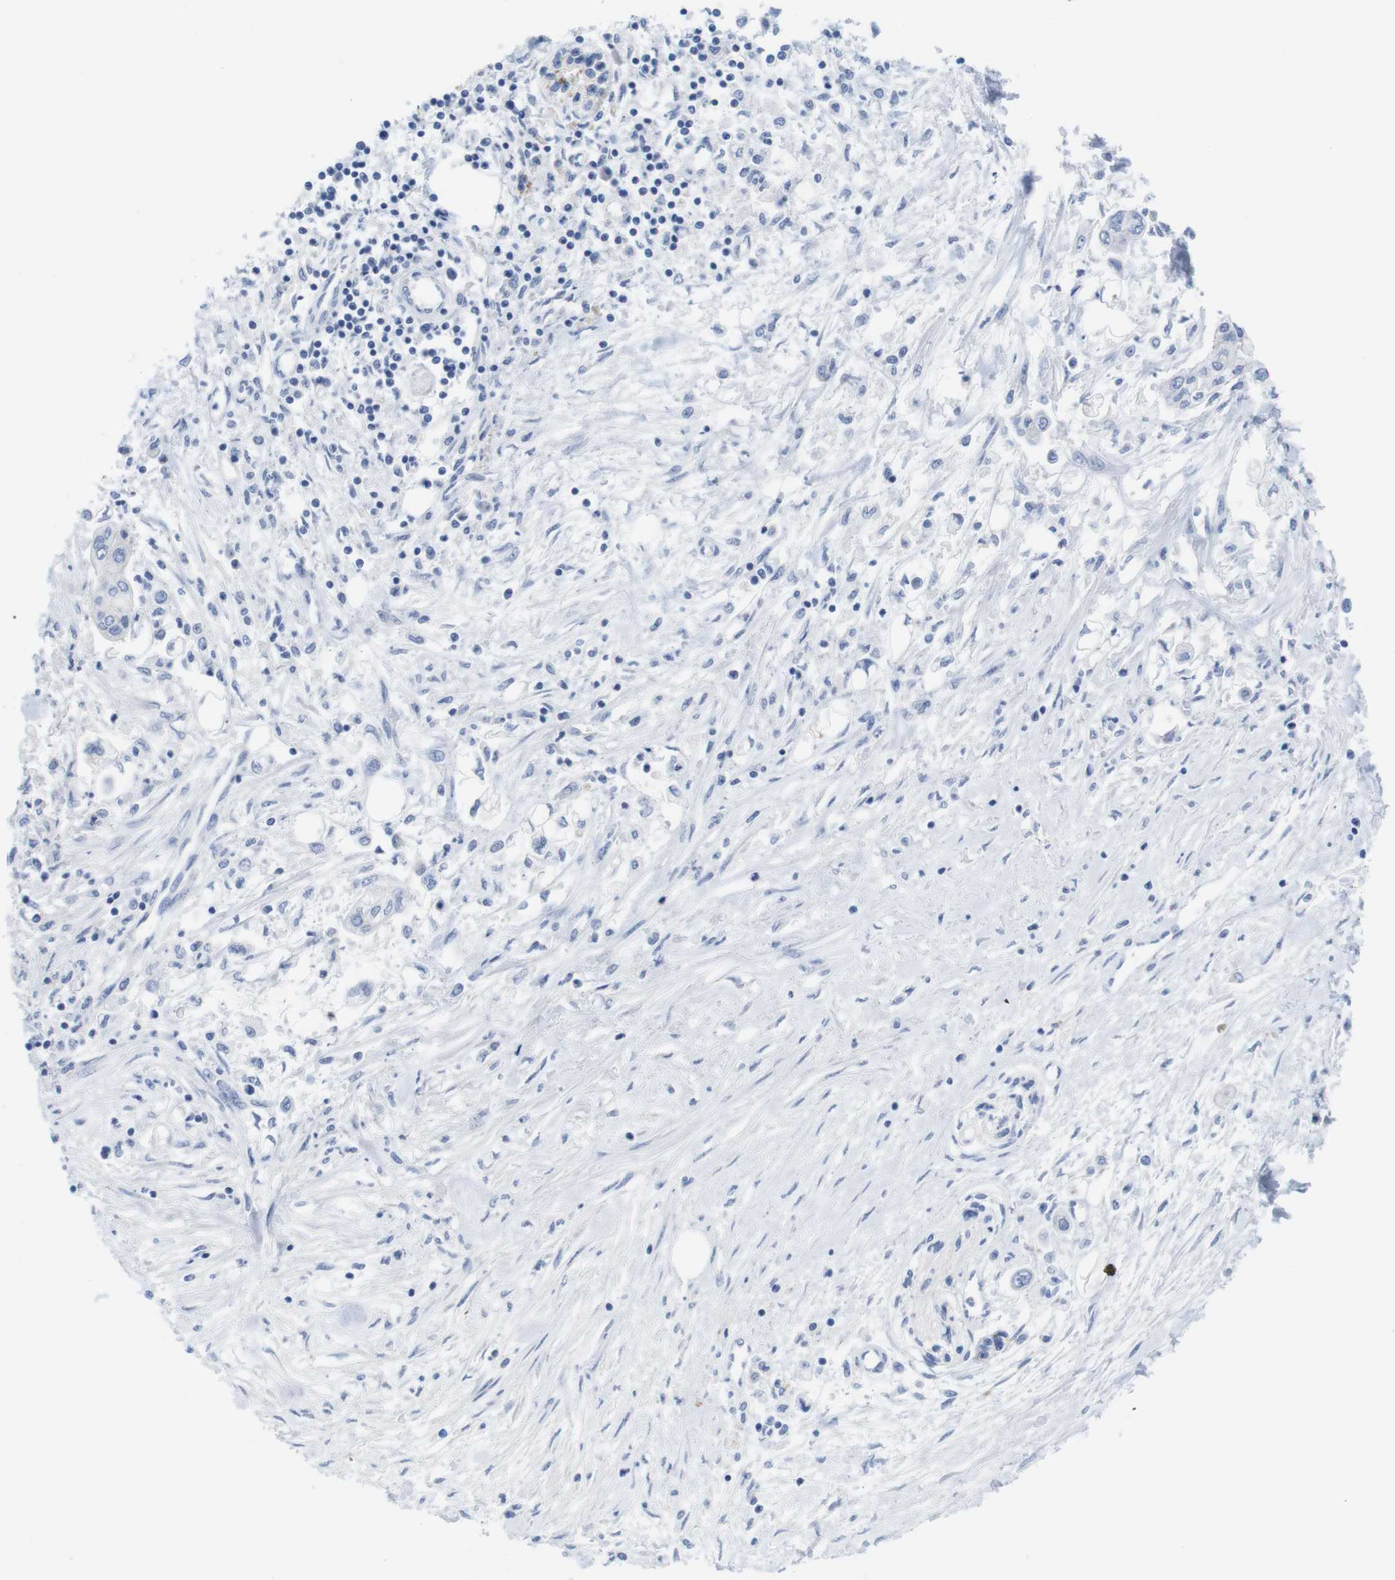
{"staining": {"intensity": "negative", "quantity": "none", "location": "none"}, "tissue": "pancreatic cancer", "cell_type": "Tumor cells", "image_type": "cancer", "snomed": [{"axis": "morphology", "description": "Adenocarcinoma, NOS"}, {"axis": "topography", "description": "Pancreas"}], "caption": "High power microscopy micrograph of an immunohistochemistry (IHC) image of pancreatic adenocarcinoma, revealing no significant expression in tumor cells.", "gene": "SCRIB", "patient": {"sex": "female", "age": 77}}